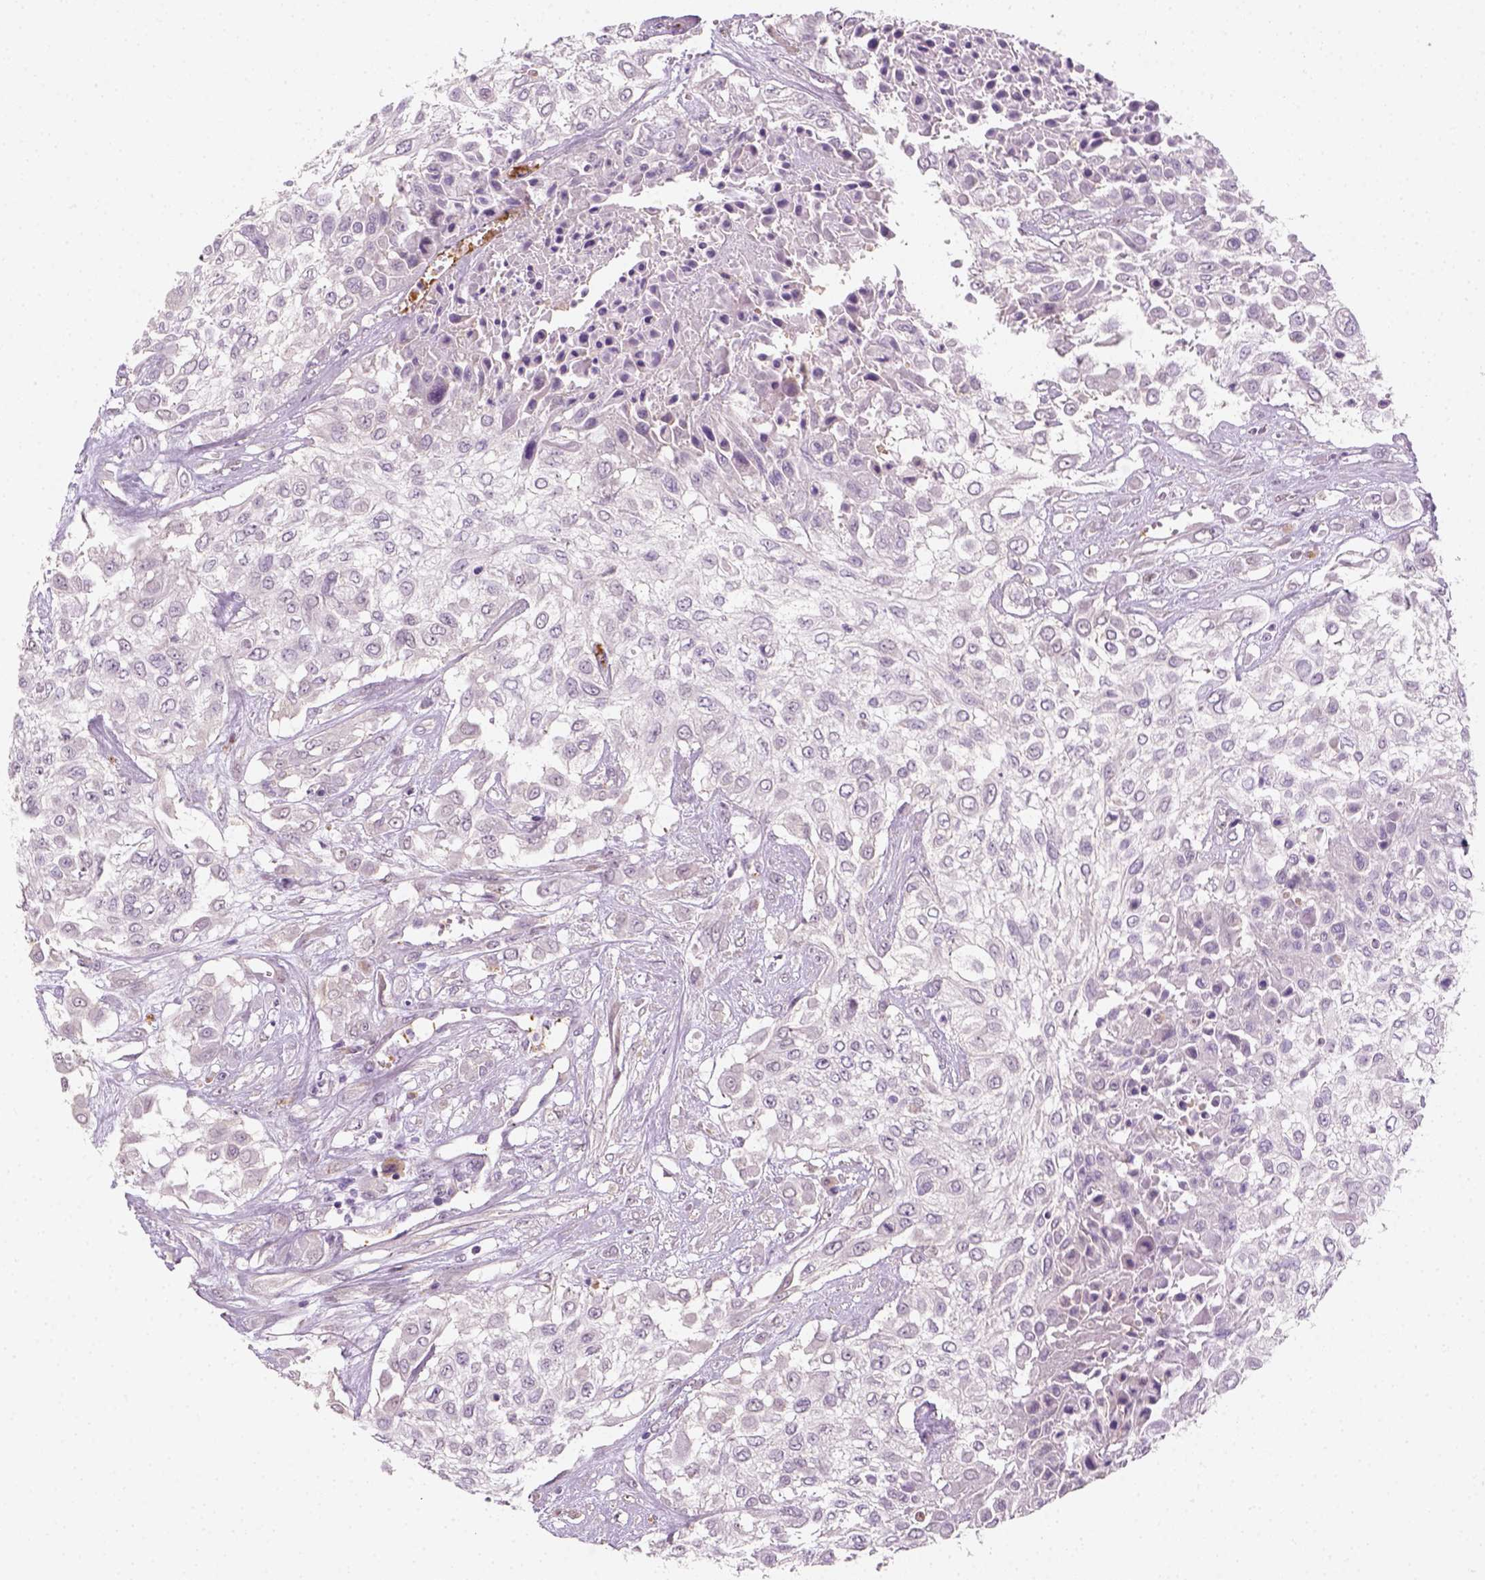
{"staining": {"intensity": "negative", "quantity": "none", "location": "none"}, "tissue": "urothelial cancer", "cell_type": "Tumor cells", "image_type": "cancer", "snomed": [{"axis": "morphology", "description": "Urothelial carcinoma, High grade"}, {"axis": "topography", "description": "Urinary bladder"}], "caption": "Tumor cells show no significant protein staining in urothelial cancer.", "gene": "FAM163B", "patient": {"sex": "male", "age": 57}}